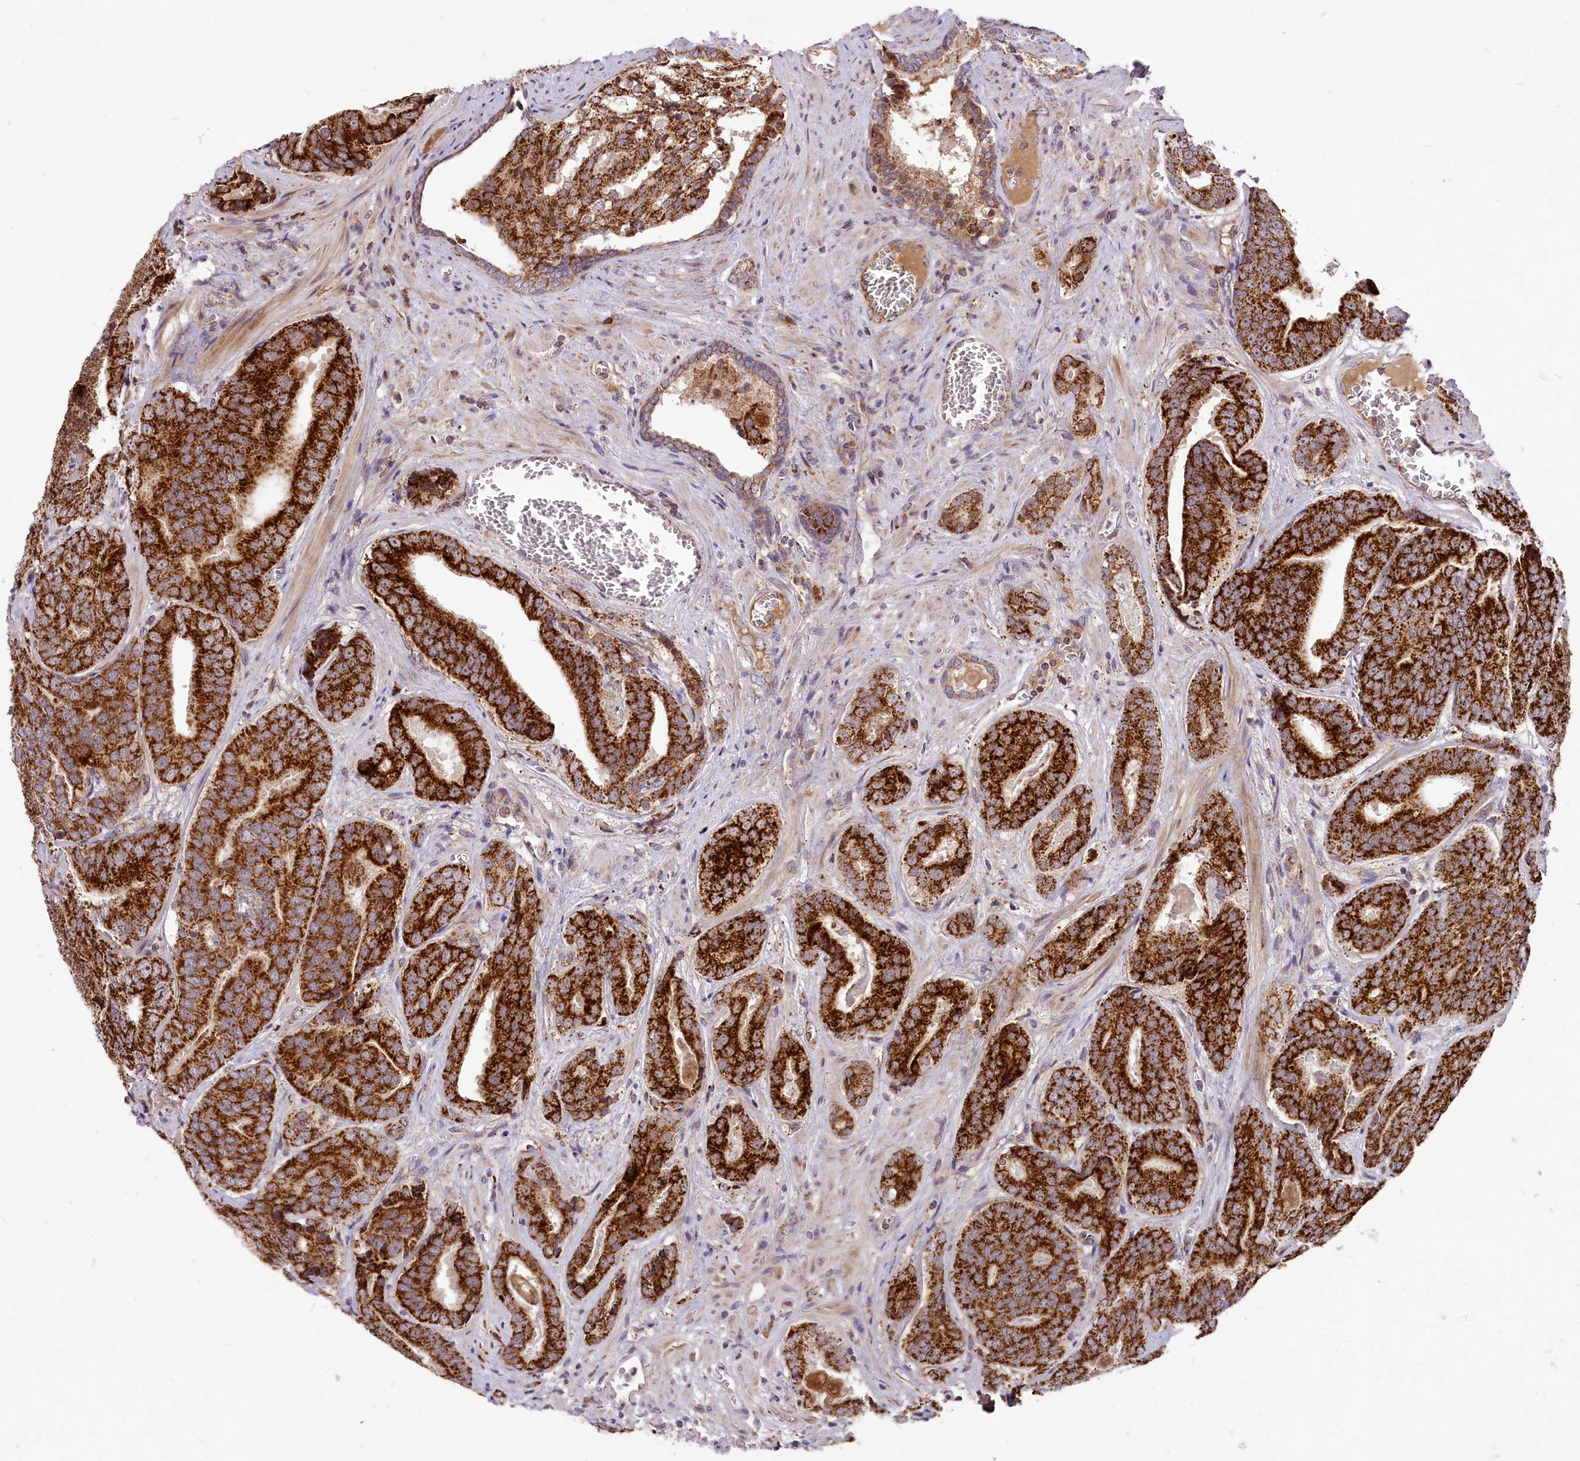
{"staining": {"intensity": "strong", "quantity": ">75%", "location": "cytoplasmic/membranous"}, "tissue": "prostate cancer", "cell_type": "Tumor cells", "image_type": "cancer", "snomed": [{"axis": "morphology", "description": "Adenocarcinoma, High grade"}, {"axis": "topography", "description": "Prostate"}], "caption": "Protein positivity by immunohistochemistry (IHC) demonstrates strong cytoplasmic/membranous positivity in approximately >75% of tumor cells in prostate high-grade adenocarcinoma. The staining is performed using DAB brown chromogen to label protein expression. The nuclei are counter-stained blue using hematoxylin.", "gene": "COX17", "patient": {"sex": "male", "age": 55}}